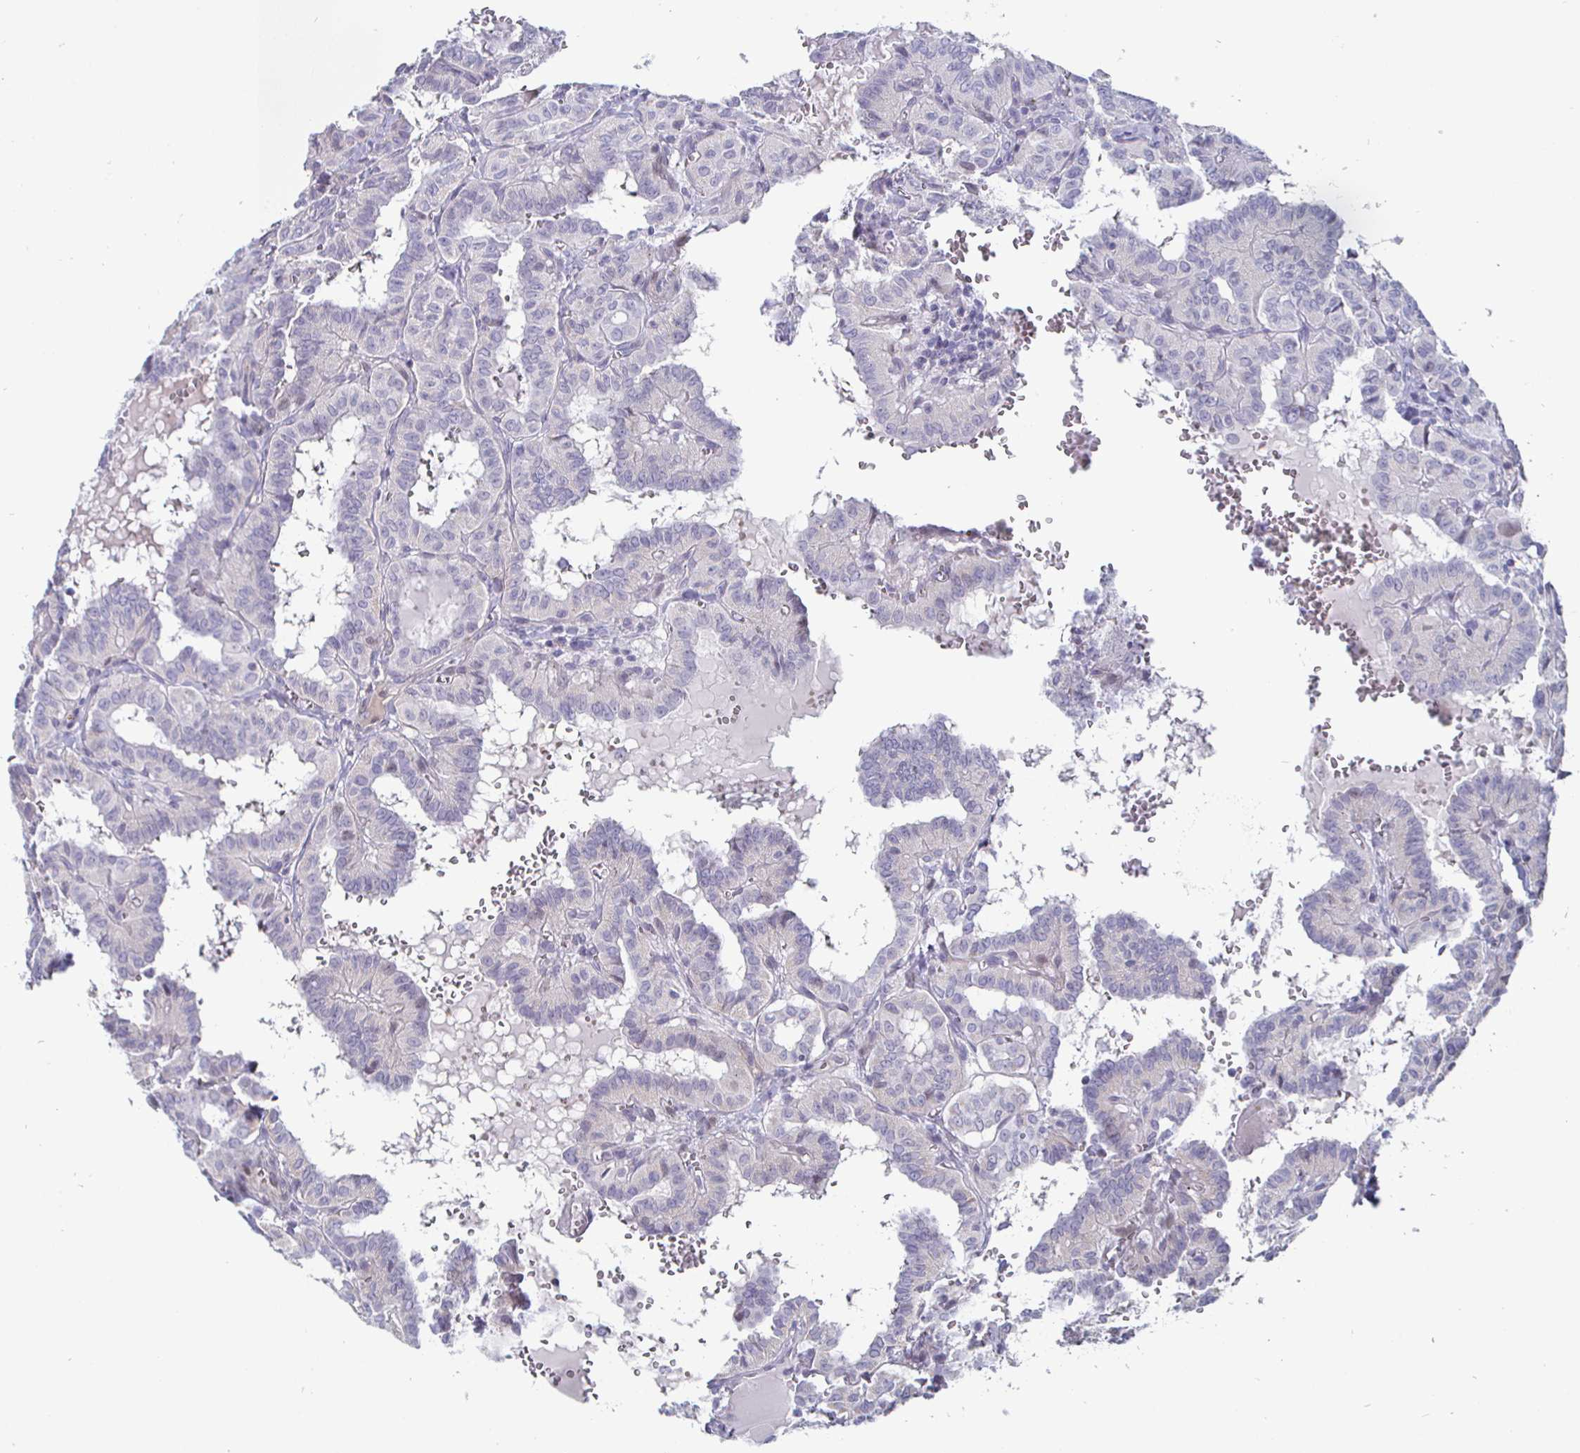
{"staining": {"intensity": "negative", "quantity": "none", "location": "none"}, "tissue": "thyroid cancer", "cell_type": "Tumor cells", "image_type": "cancer", "snomed": [{"axis": "morphology", "description": "Papillary adenocarcinoma, NOS"}, {"axis": "topography", "description": "Thyroid gland"}], "caption": "Tumor cells show no significant staining in thyroid cancer.", "gene": "DMRTB1", "patient": {"sex": "female", "age": 21}}